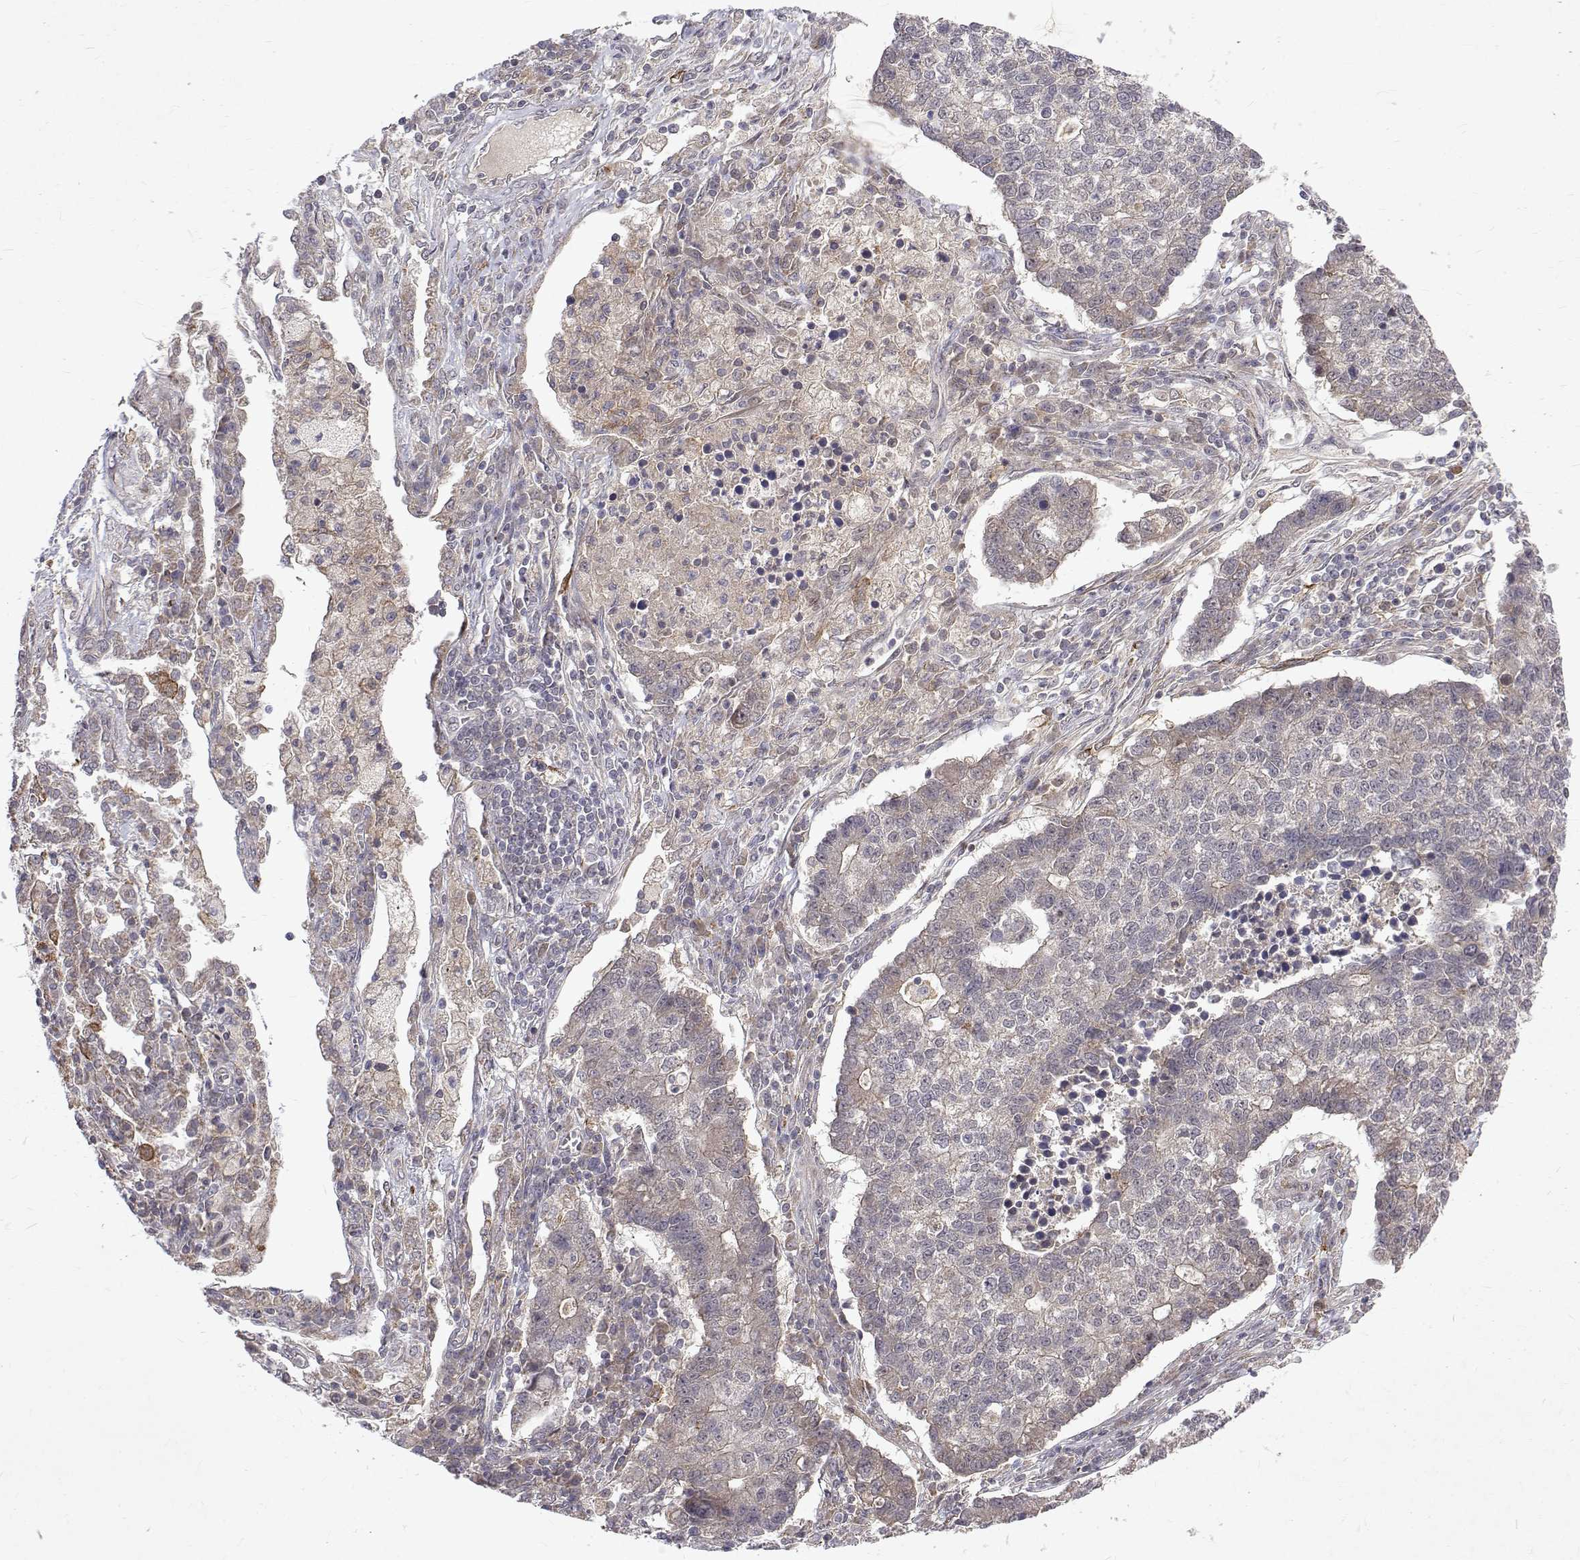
{"staining": {"intensity": "weak", "quantity": "<25%", "location": "cytoplasmic/membranous"}, "tissue": "lung cancer", "cell_type": "Tumor cells", "image_type": "cancer", "snomed": [{"axis": "morphology", "description": "Adenocarcinoma, NOS"}, {"axis": "topography", "description": "Lung"}], "caption": "Tumor cells are negative for protein expression in human lung cancer.", "gene": "ALKBH8", "patient": {"sex": "male", "age": 57}}